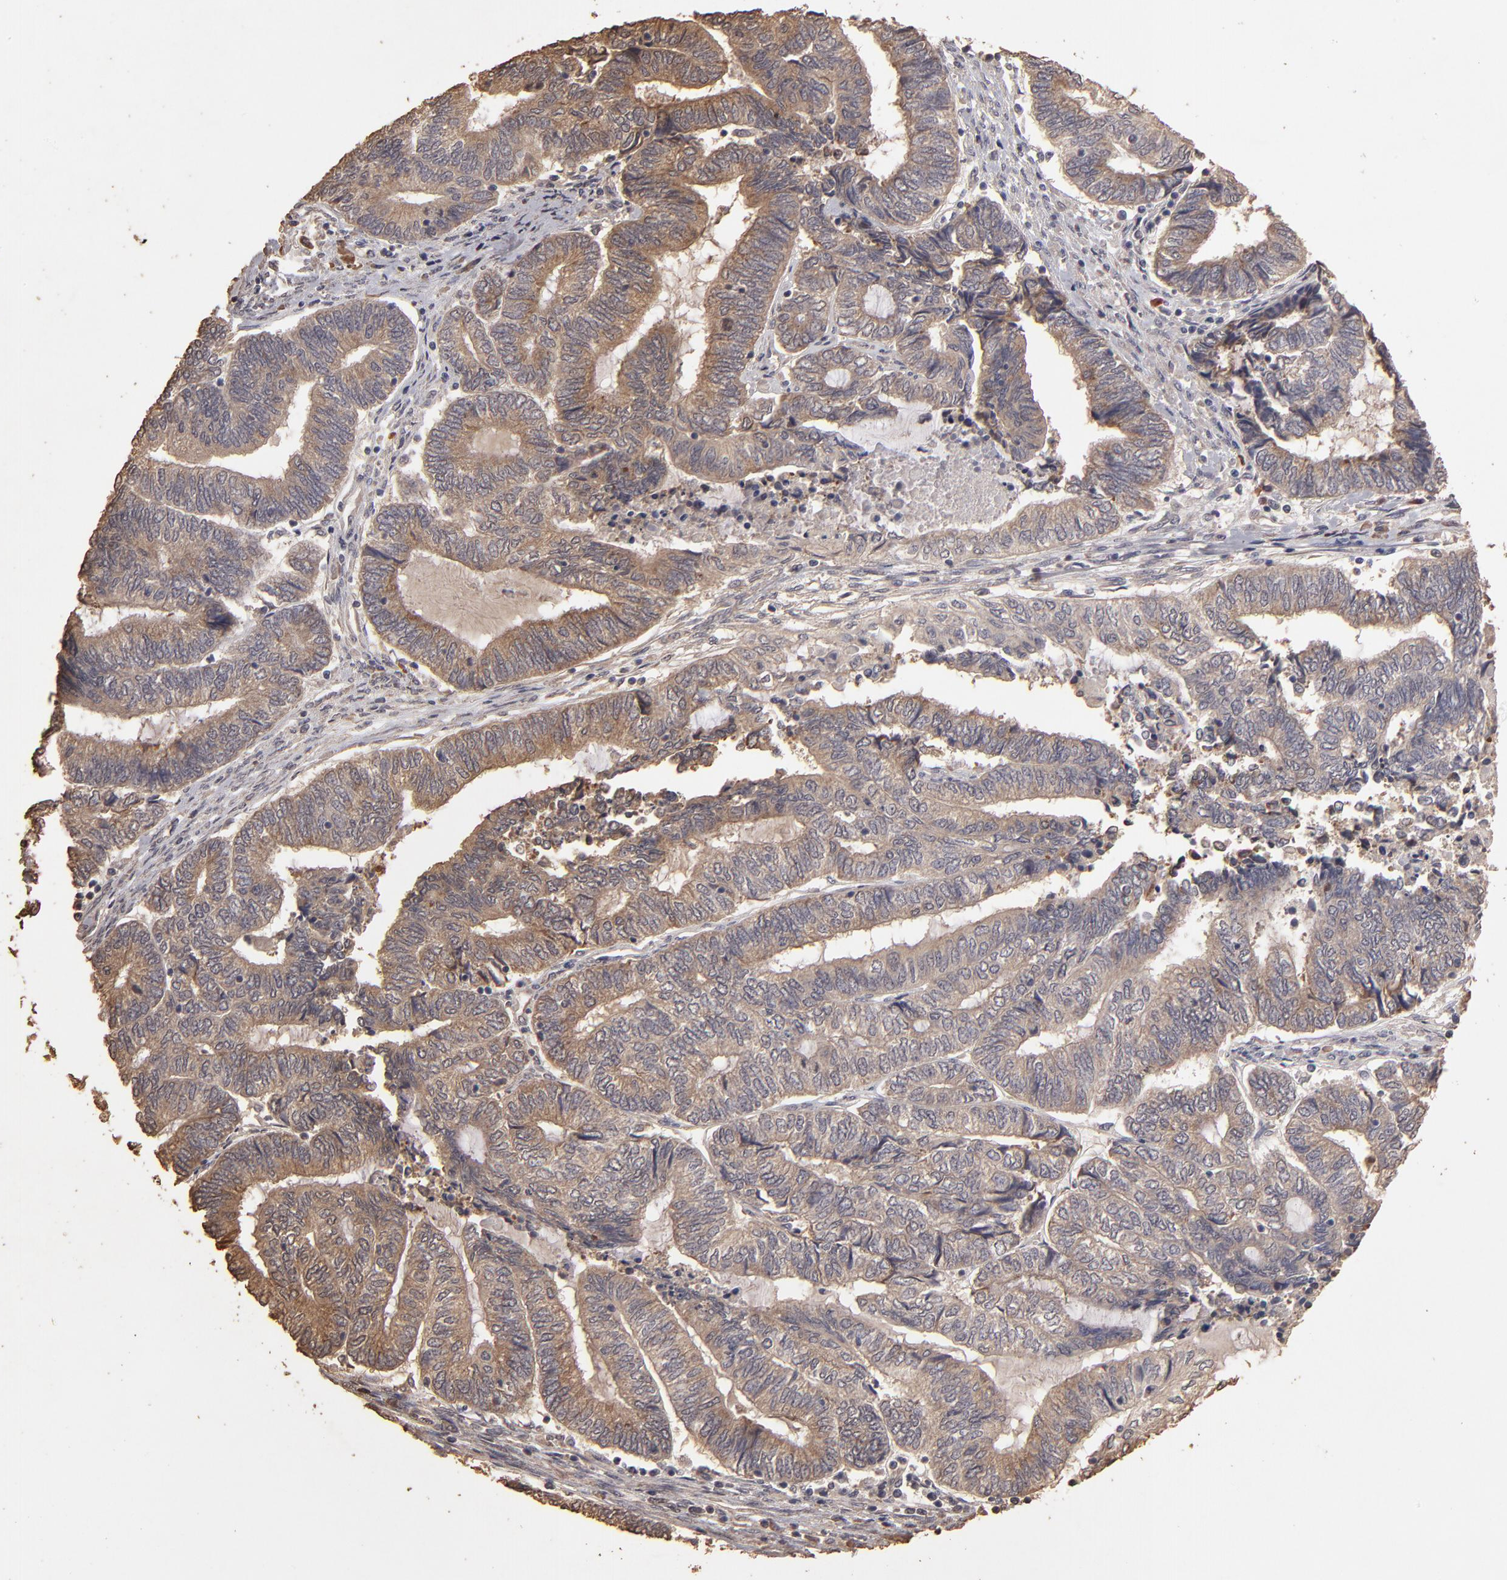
{"staining": {"intensity": "moderate", "quantity": ">75%", "location": "cytoplasmic/membranous"}, "tissue": "endometrial cancer", "cell_type": "Tumor cells", "image_type": "cancer", "snomed": [{"axis": "morphology", "description": "Adenocarcinoma, NOS"}, {"axis": "topography", "description": "Uterus"}, {"axis": "topography", "description": "Endometrium"}], "caption": "Human adenocarcinoma (endometrial) stained with a protein marker demonstrates moderate staining in tumor cells.", "gene": "OPHN1", "patient": {"sex": "female", "age": 70}}